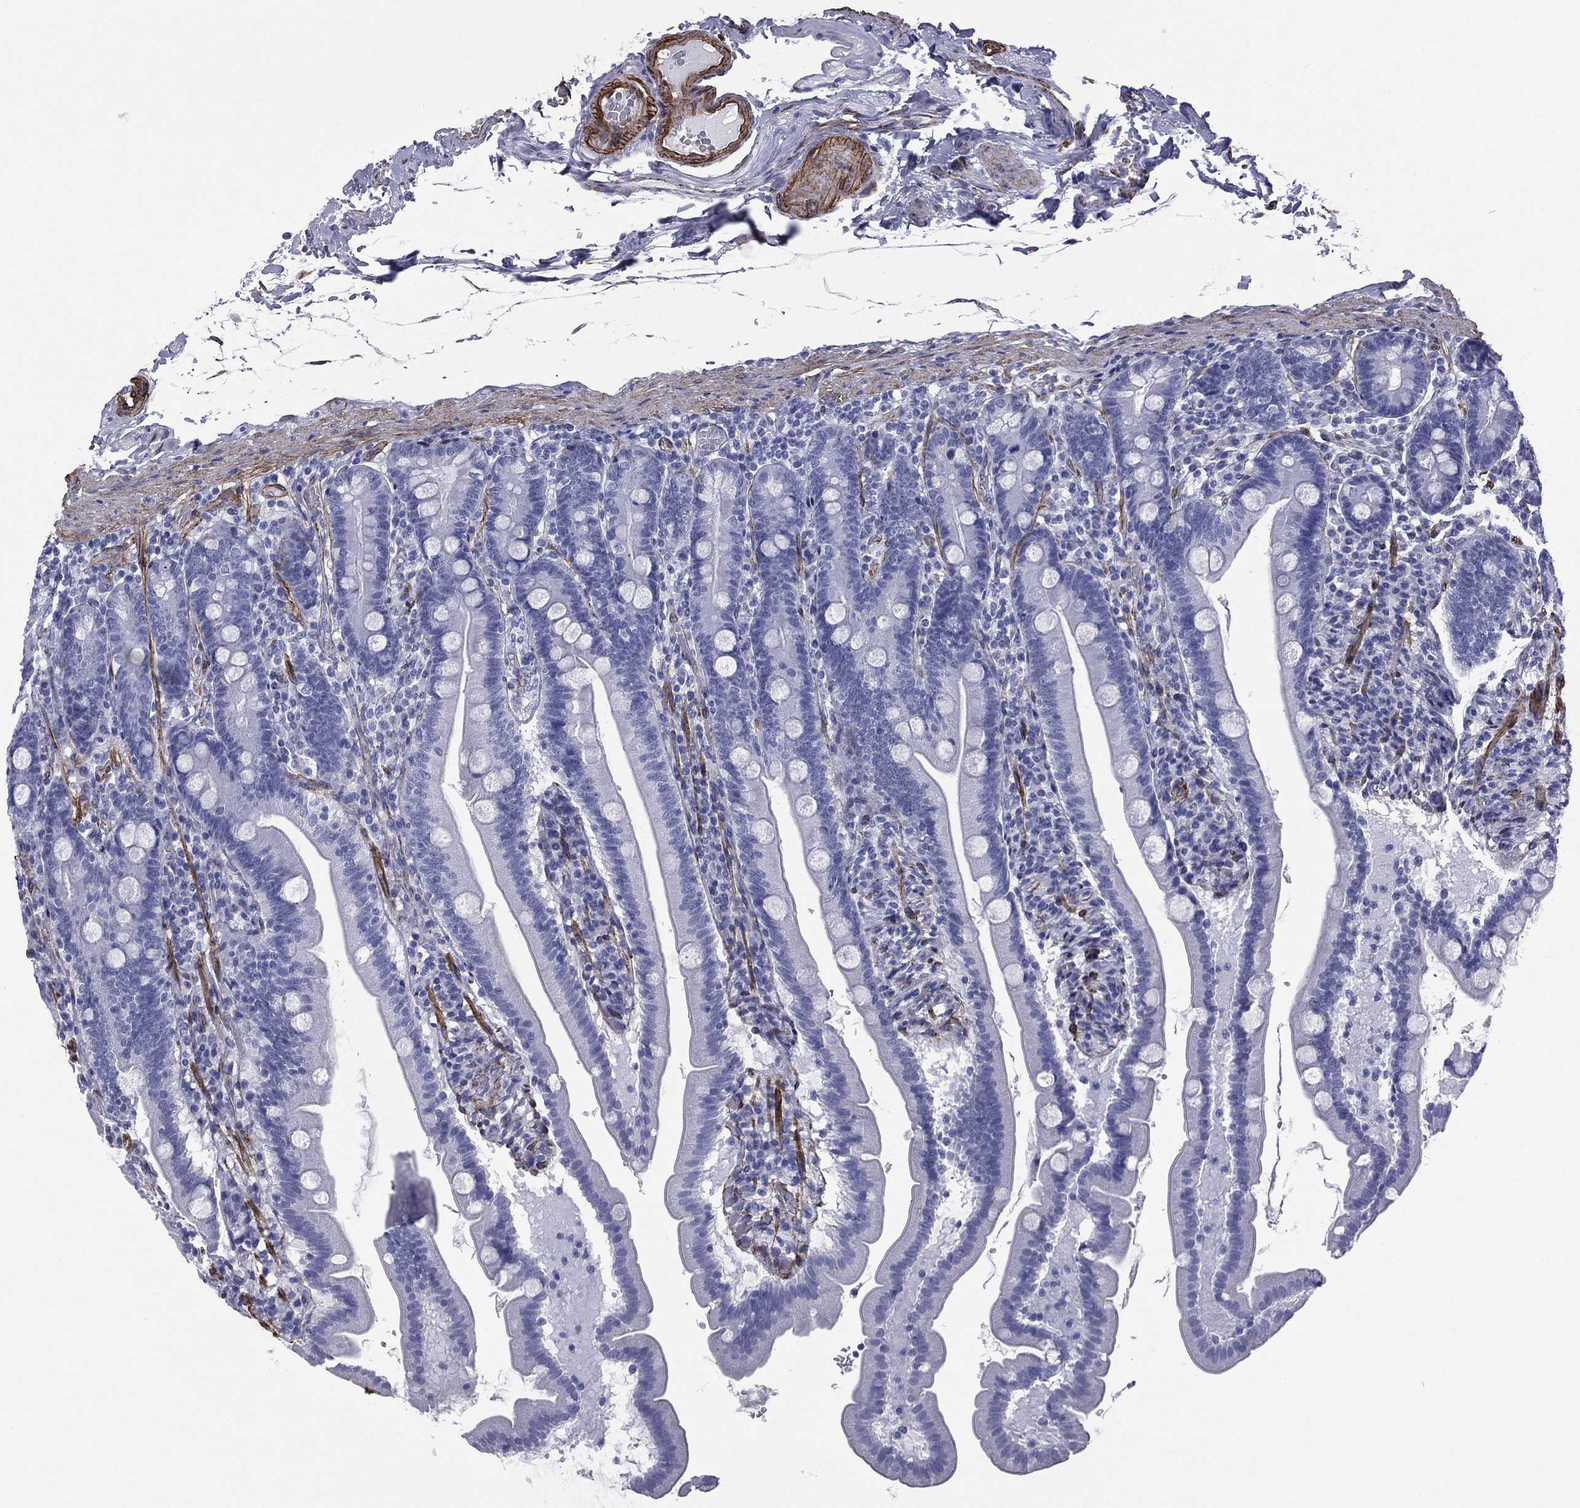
{"staining": {"intensity": "negative", "quantity": "none", "location": "none"}, "tissue": "duodenum", "cell_type": "Glandular cells", "image_type": "normal", "snomed": [{"axis": "morphology", "description": "Normal tissue, NOS"}, {"axis": "topography", "description": "Duodenum"}], "caption": "This histopathology image is of unremarkable duodenum stained with immunohistochemistry to label a protein in brown with the nuclei are counter-stained blue. There is no expression in glandular cells. (DAB (3,3'-diaminobenzidine) immunohistochemistry (IHC) visualized using brightfield microscopy, high magnification).", "gene": "CAVIN3", "patient": {"sex": "female", "age": 67}}